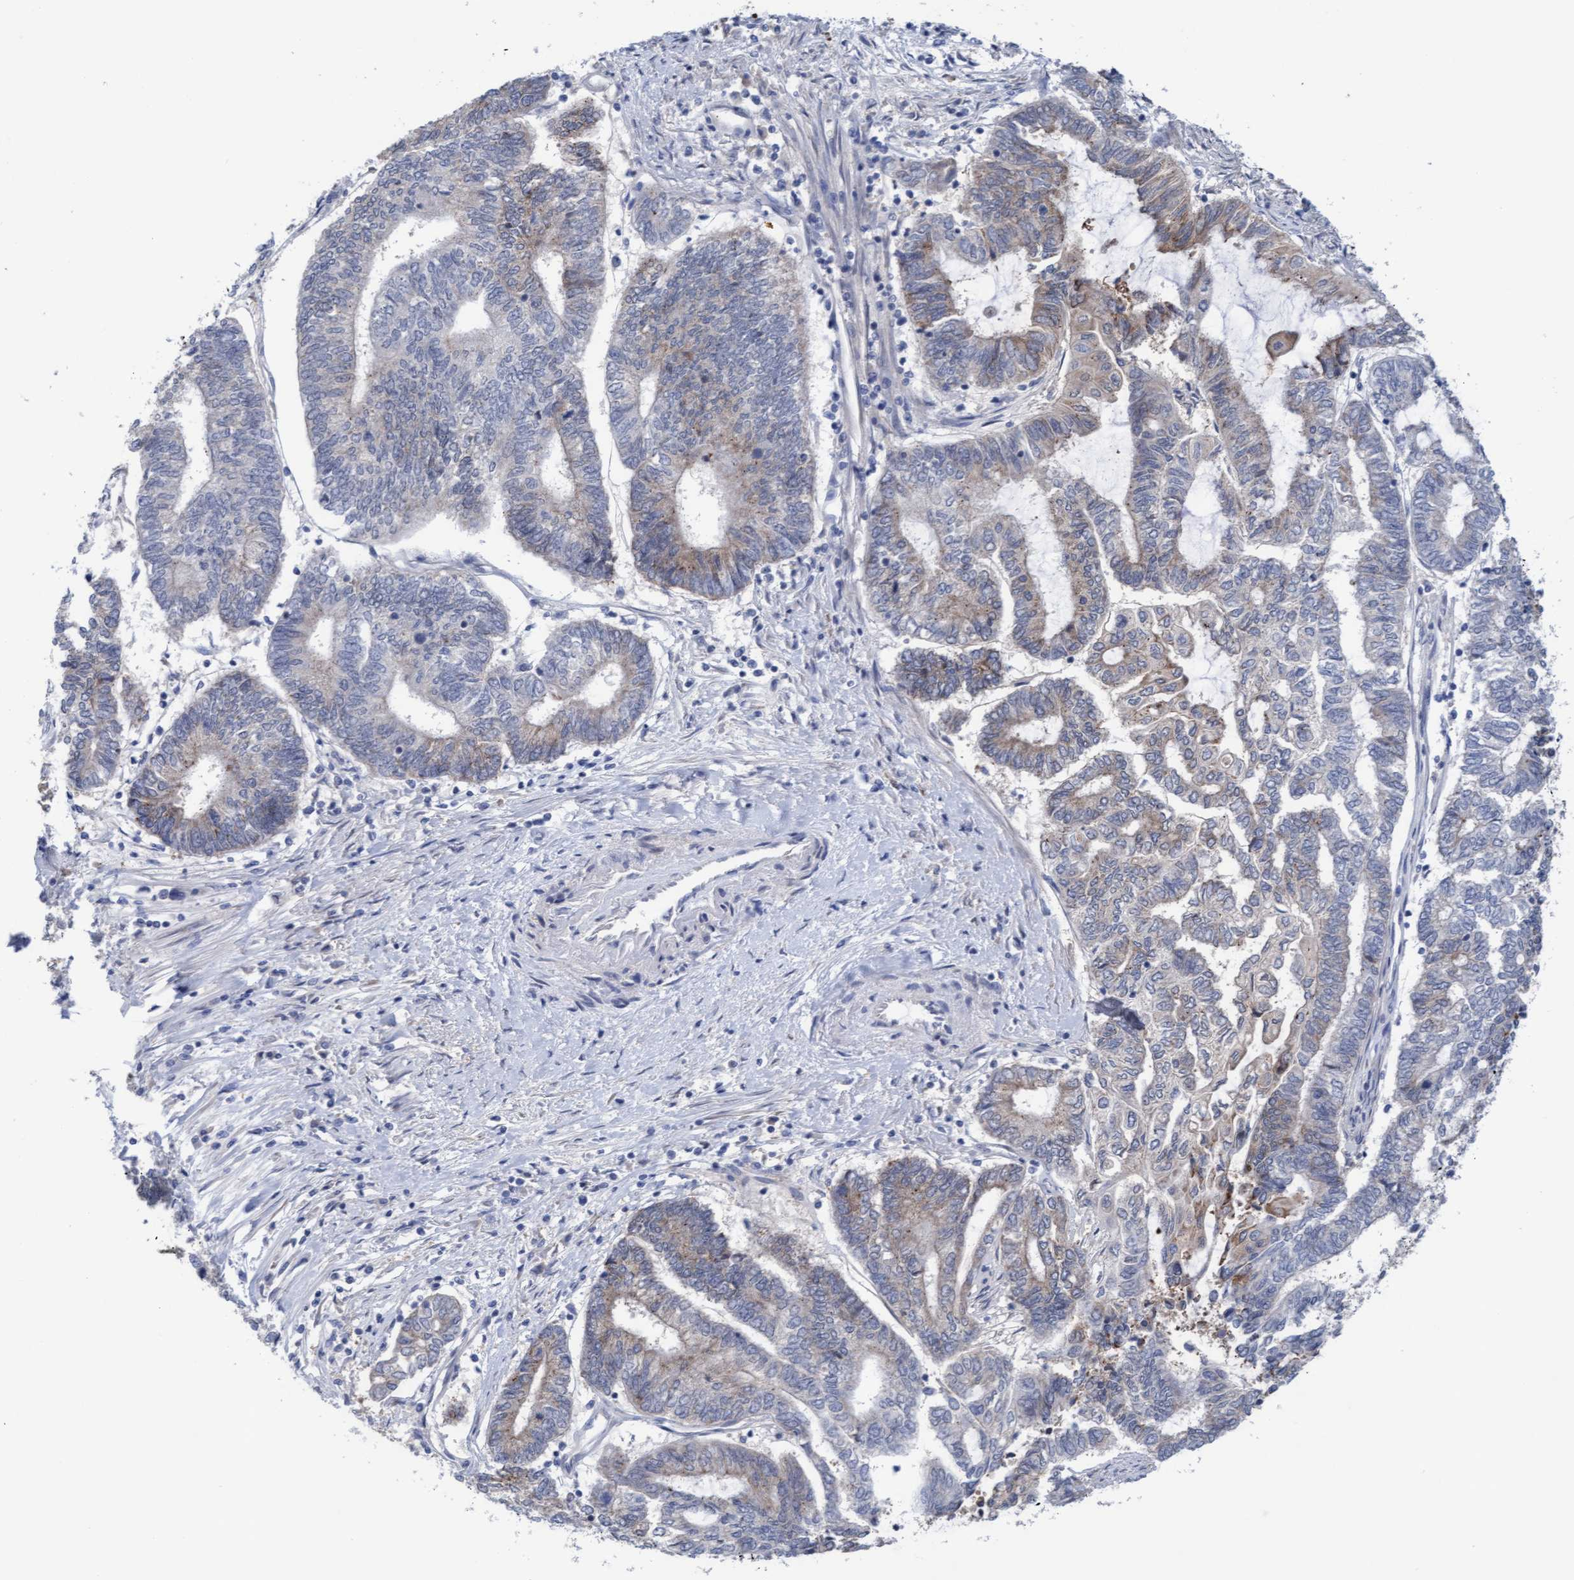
{"staining": {"intensity": "weak", "quantity": "<25%", "location": "cytoplasmic/membranous"}, "tissue": "endometrial cancer", "cell_type": "Tumor cells", "image_type": "cancer", "snomed": [{"axis": "morphology", "description": "Adenocarcinoma, NOS"}, {"axis": "topography", "description": "Uterus"}, {"axis": "topography", "description": "Endometrium"}], "caption": "A high-resolution image shows IHC staining of endometrial adenocarcinoma, which shows no significant expression in tumor cells.", "gene": "PLCD1", "patient": {"sex": "female", "age": 70}}